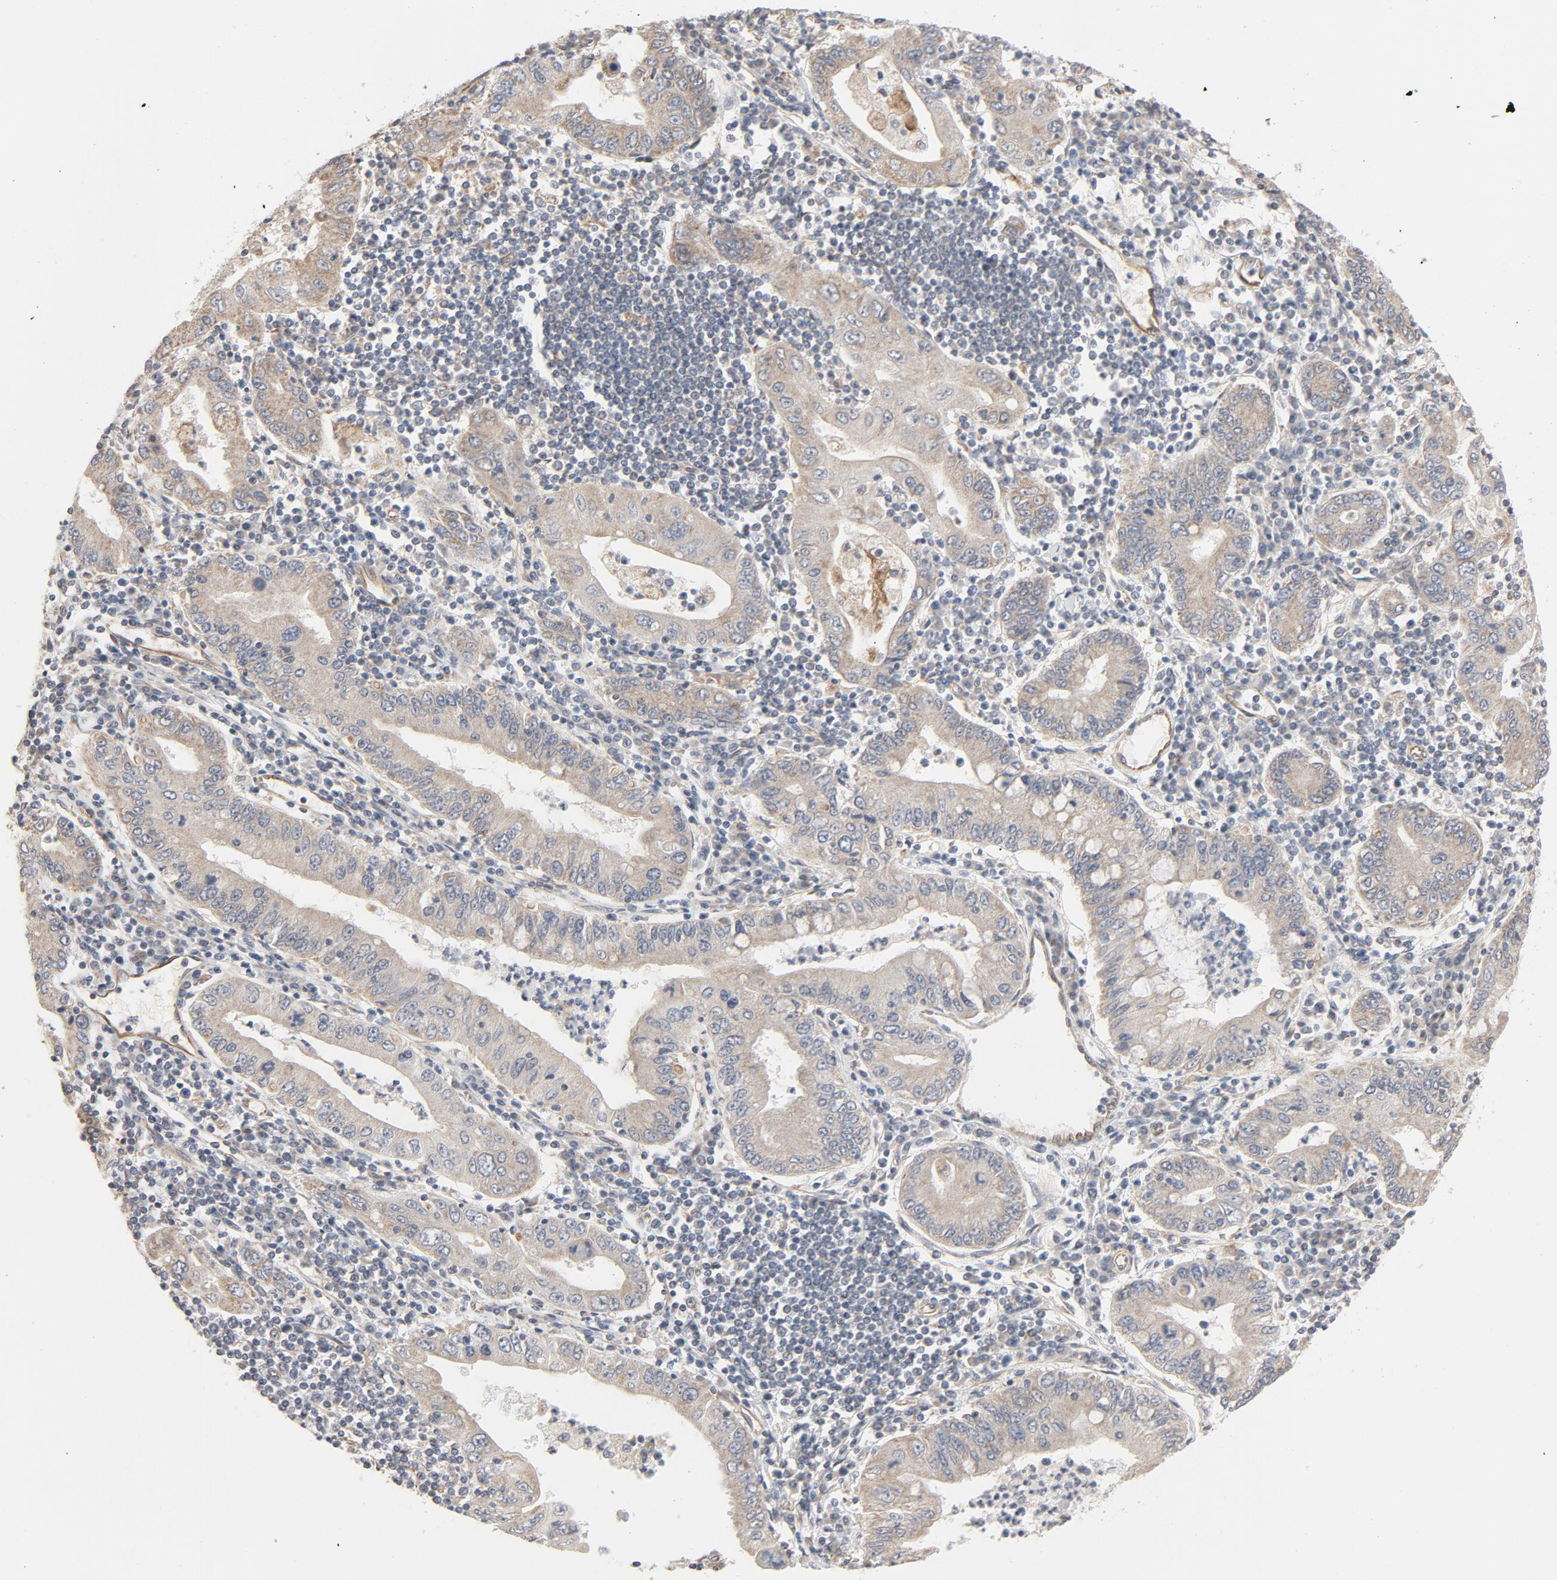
{"staining": {"intensity": "moderate", "quantity": ">75%", "location": "cytoplasmic/membranous"}, "tissue": "stomach cancer", "cell_type": "Tumor cells", "image_type": "cancer", "snomed": [{"axis": "morphology", "description": "Normal tissue, NOS"}, {"axis": "morphology", "description": "Adenocarcinoma, NOS"}, {"axis": "topography", "description": "Esophagus"}, {"axis": "topography", "description": "Stomach, upper"}, {"axis": "topography", "description": "Peripheral nerve tissue"}], "caption": "A medium amount of moderate cytoplasmic/membranous positivity is seen in approximately >75% of tumor cells in stomach cancer tissue.", "gene": "TRIOBP", "patient": {"sex": "male", "age": 62}}